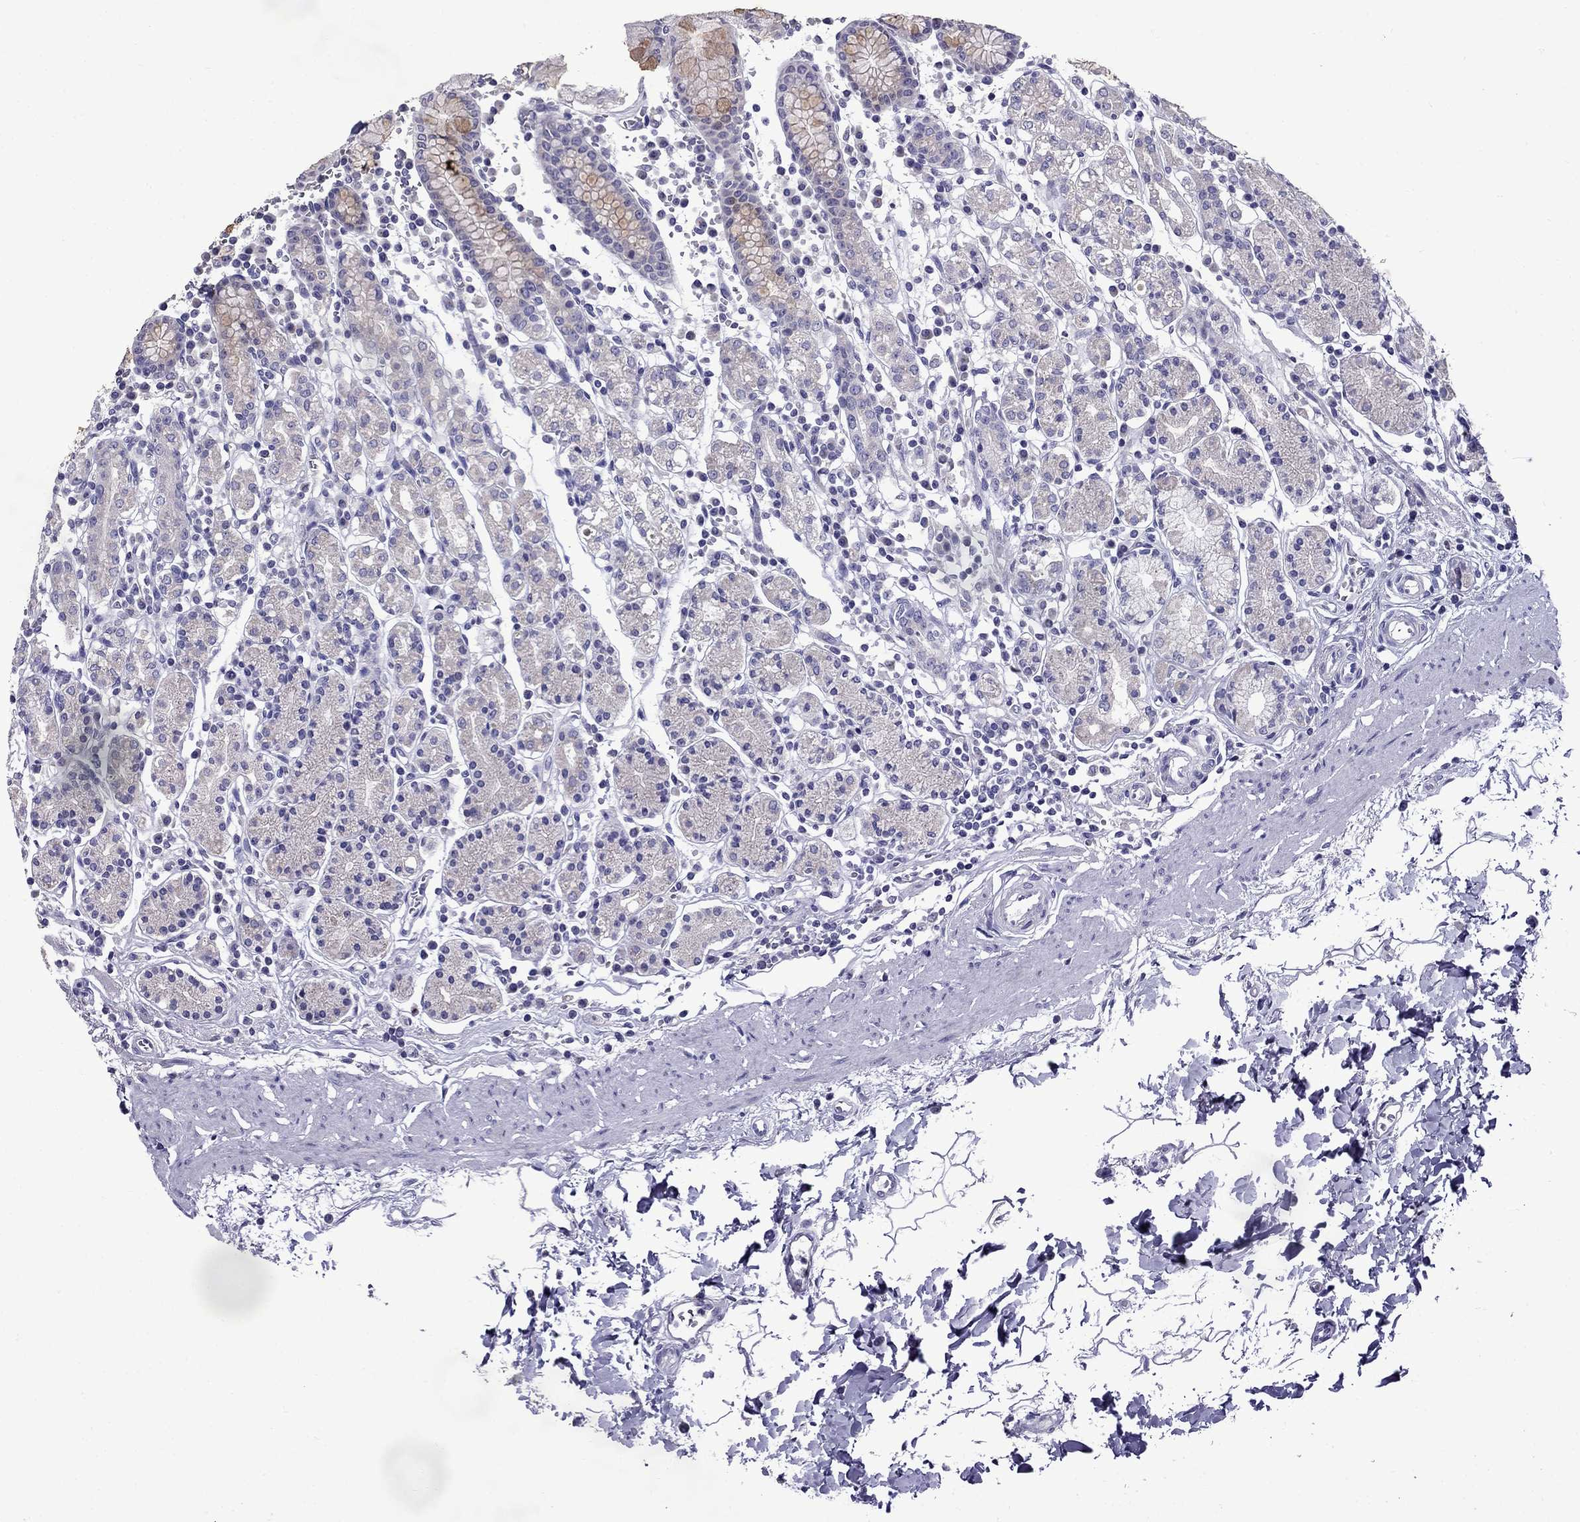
{"staining": {"intensity": "weak", "quantity": "<25%", "location": "cytoplasmic/membranous"}, "tissue": "stomach", "cell_type": "Glandular cells", "image_type": "normal", "snomed": [{"axis": "morphology", "description": "Normal tissue, NOS"}, {"axis": "topography", "description": "Stomach, upper"}, {"axis": "topography", "description": "Stomach"}], "caption": "High power microscopy histopathology image of an IHC image of unremarkable stomach, revealing no significant staining in glandular cells.", "gene": "OXCT2", "patient": {"sex": "male", "age": 62}}